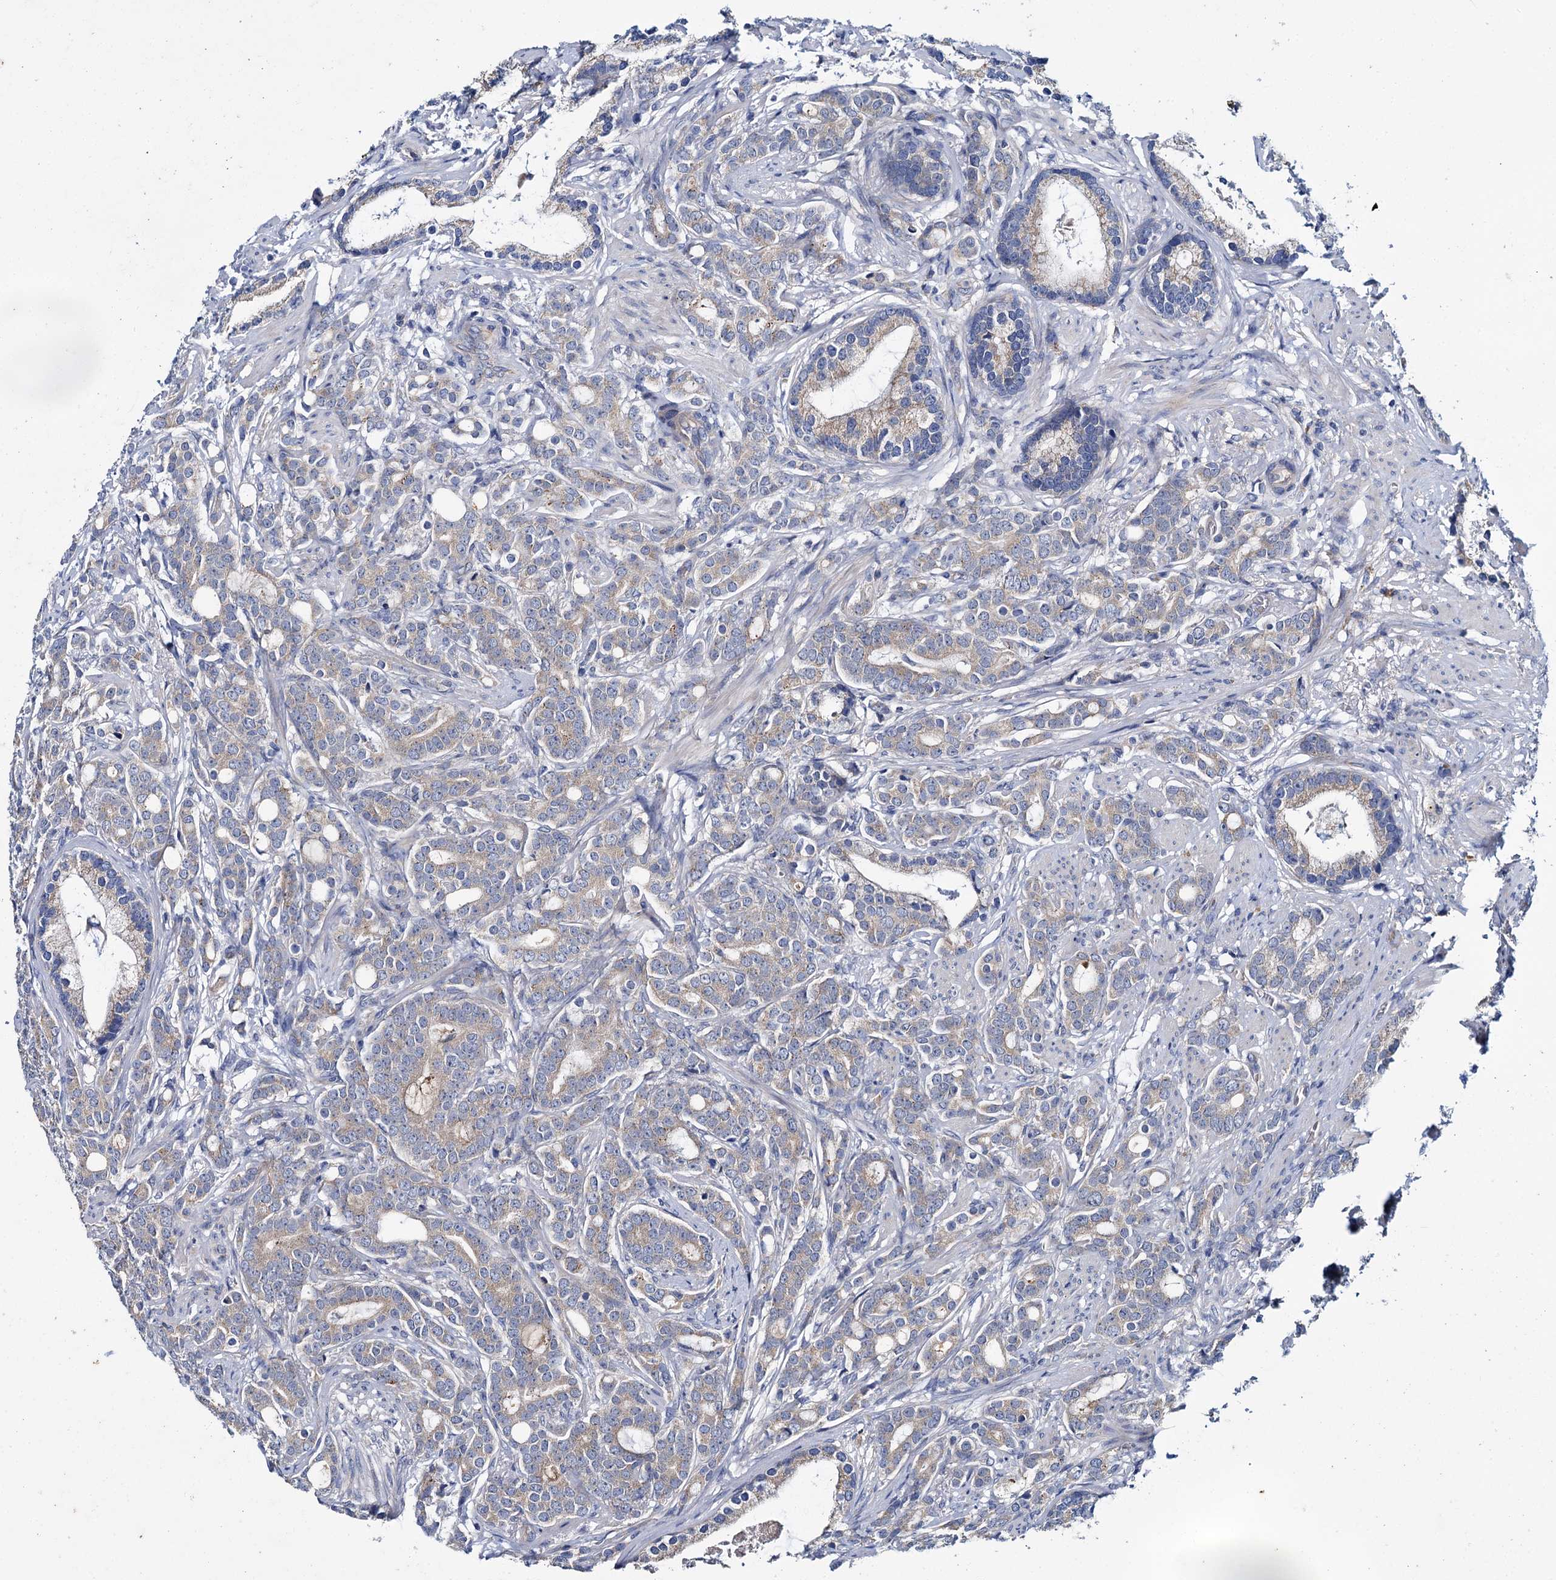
{"staining": {"intensity": "weak", "quantity": ">75%", "location": "cytoplasmic/membranous"}, "tissue": "prostate cancer", "cell_type": "Tumor cells", "image_type": "cancer", "snomed": [{"axis": "morphology", "description": "Adenocarcinoma, Low grade"}, {"axis": "topography", "description": "Prostate"}], "caption": "This is an image of IHC staining of prostate cancer (low-grade adenocarcinoma), which shows weak positivity in the cytoplasmic/membranous of tumor cells.", "gene": "CEP295", "patient": {"sex": "male", "age": 71}}